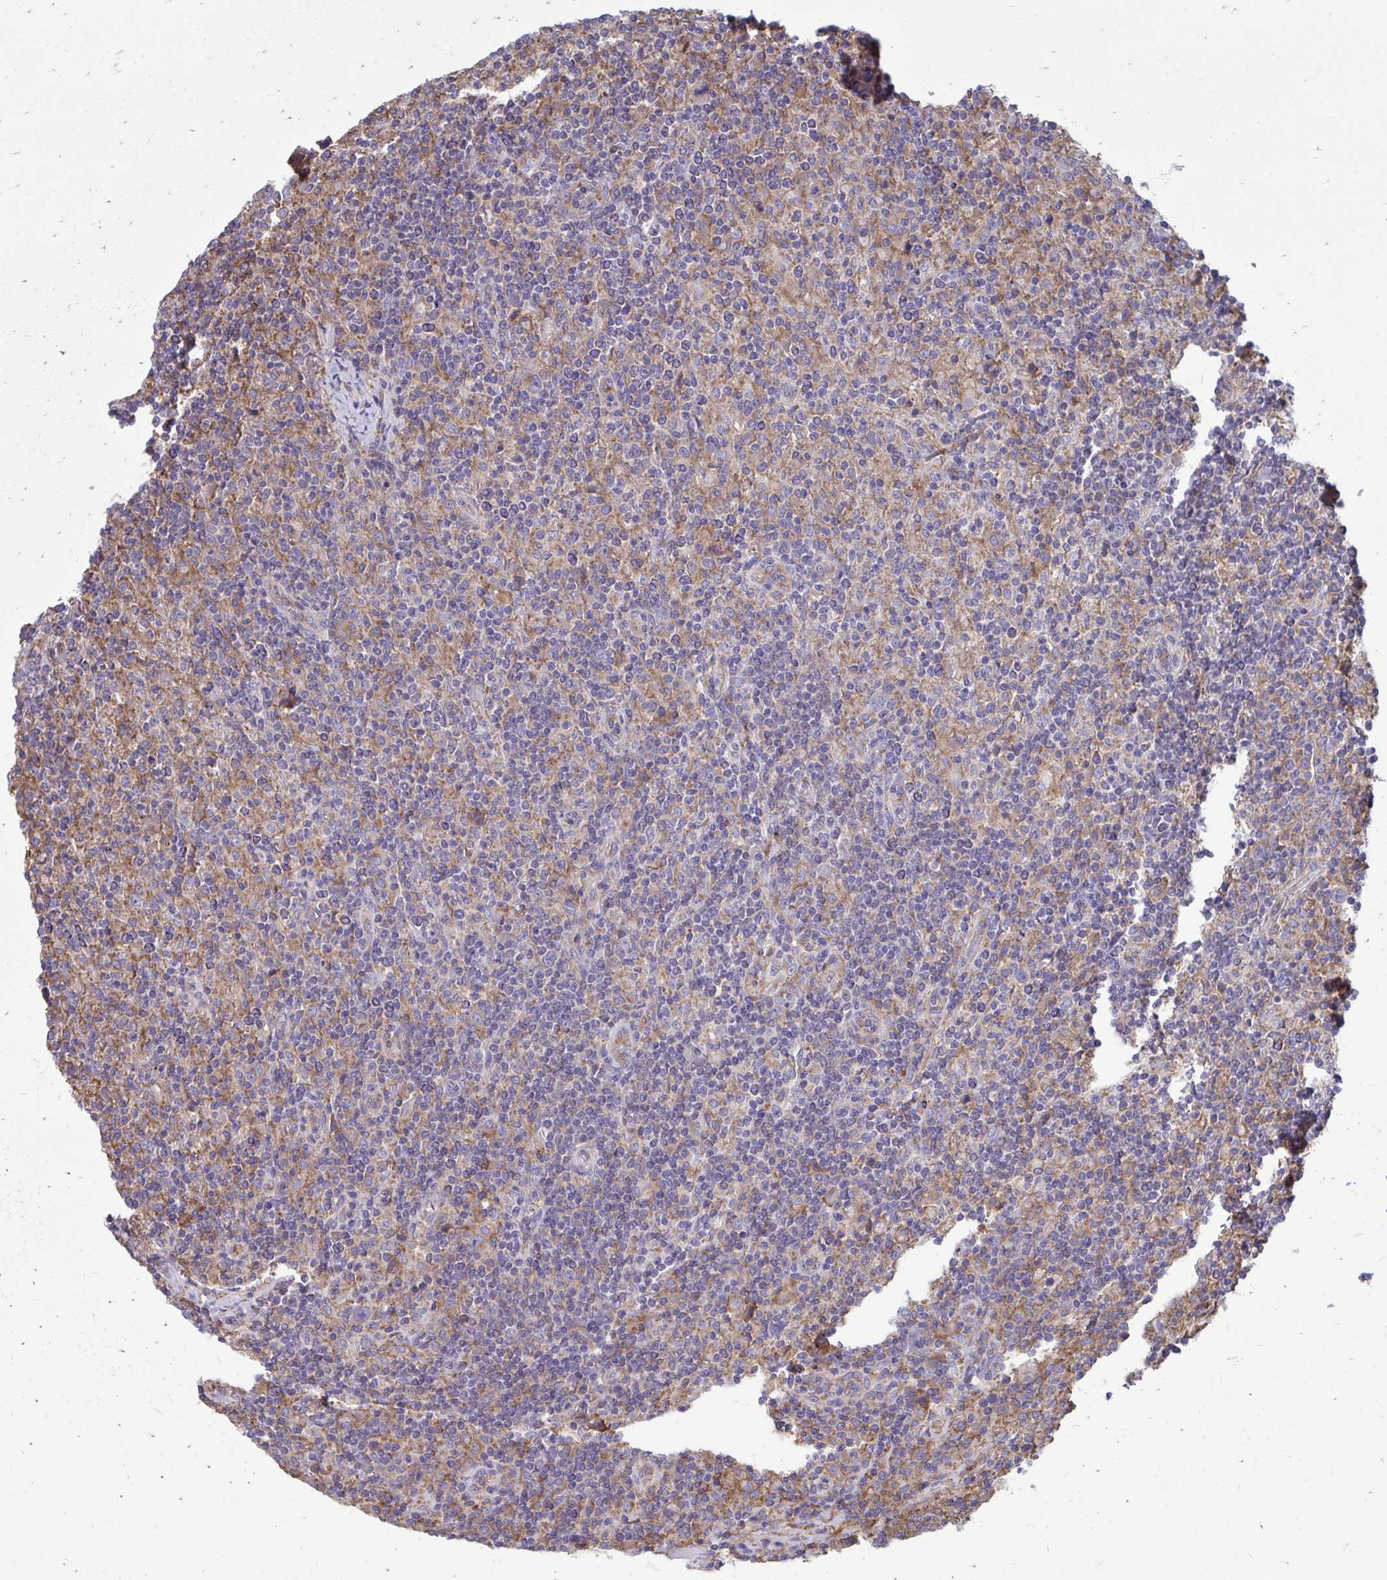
{"staining": {"intensity": "negative", "quantity": "none", "location": "none"}, "tissue": "lymphoma", "cell_type": "Tumor cells", "image_type": "cancer", "snomed": [{"axis": "morphology", "description": "Hodgkin's disease, NOS"}, {"axis": "topography", "description": "Lymph node"}], "caption": "Histopathology image shows no protein expression in tumor cells of lymphoma tissue.", "gene": "CLTA", "patient": {"sex": "male", "age": 70}}